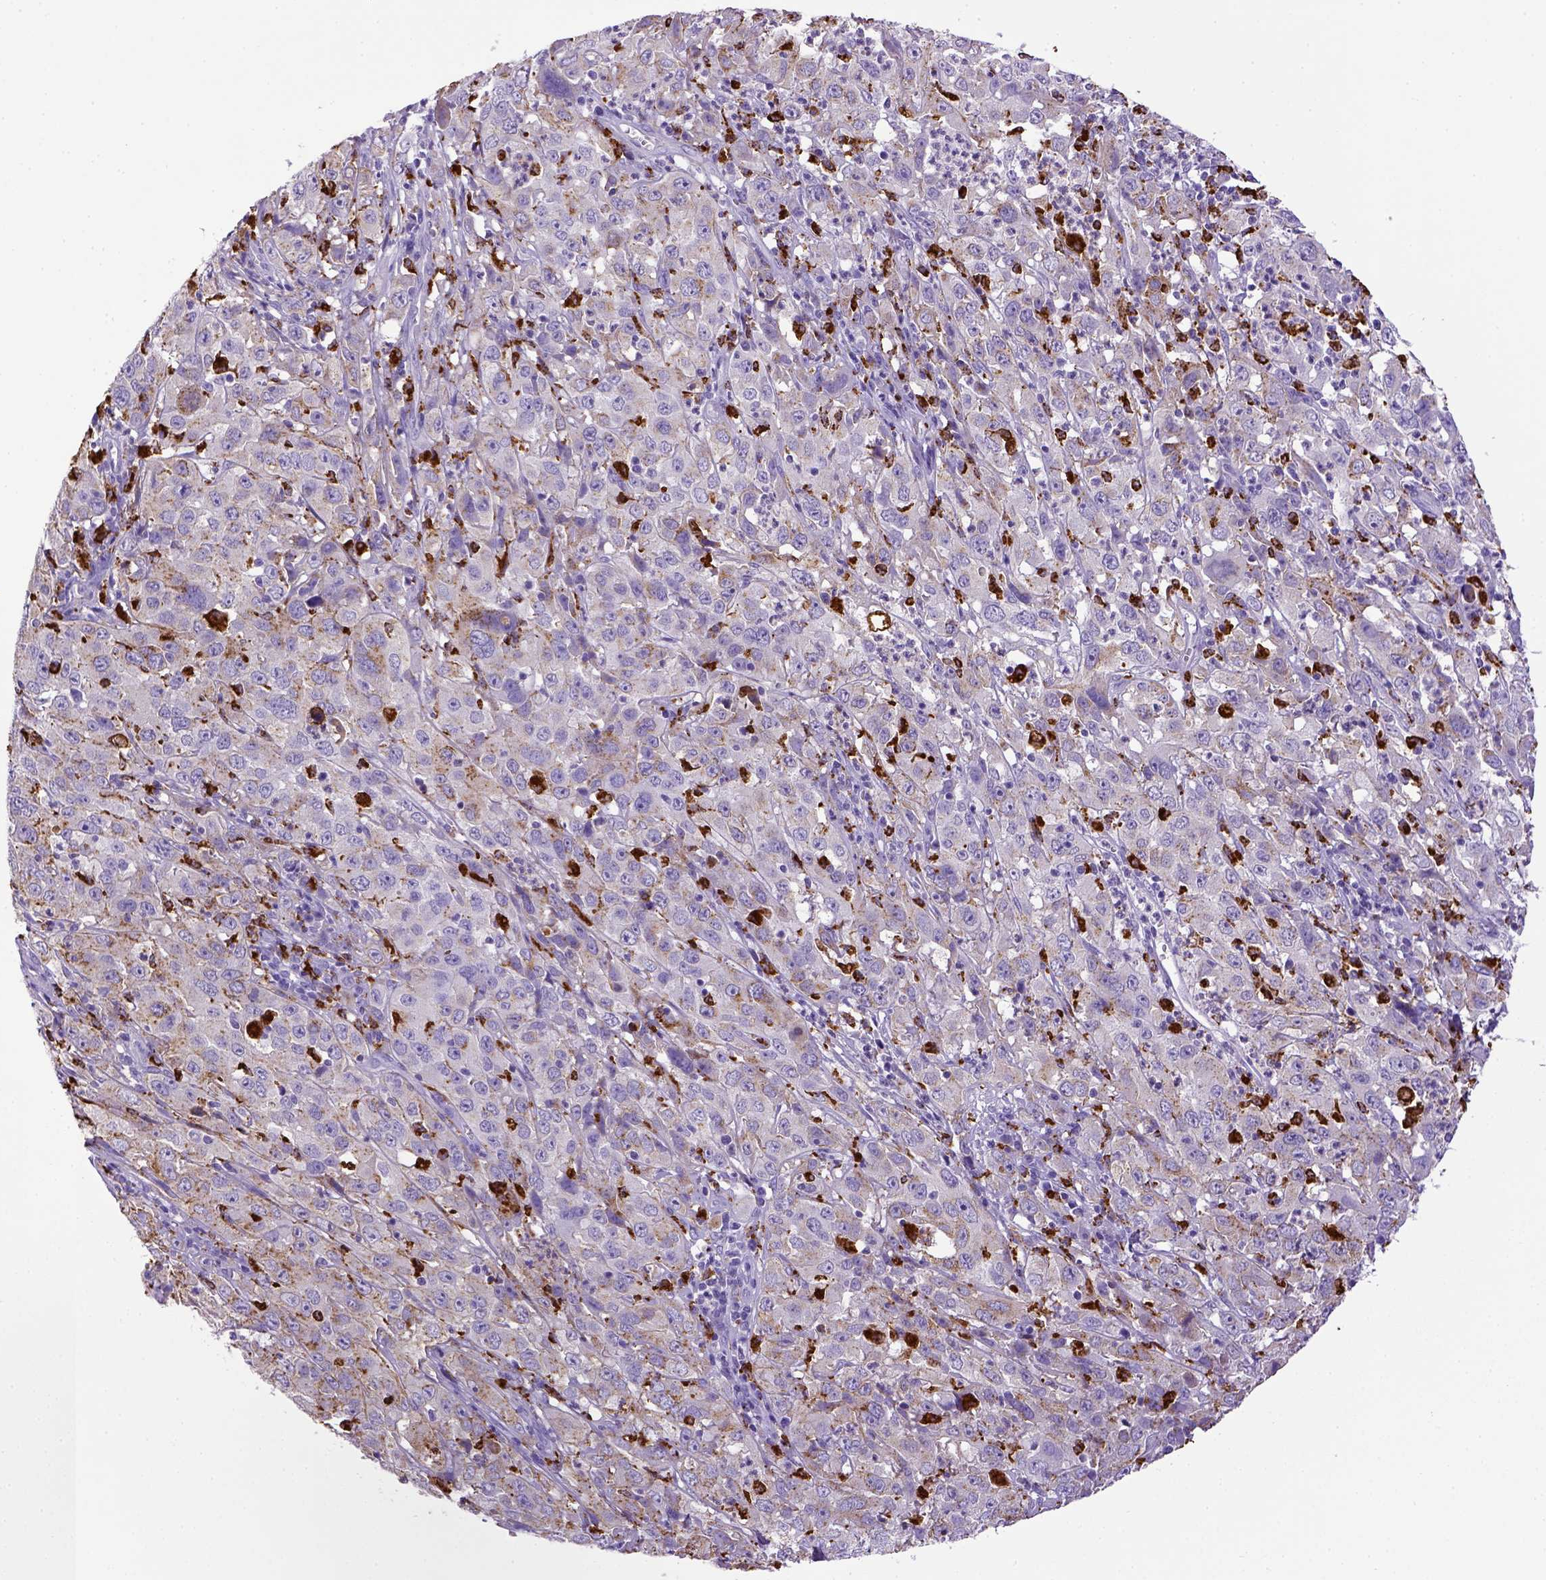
{"staining": {"intensity": "negative", "quantity": "none", "location": "none"}, "tissue": "cervical cancer", "cell_type": "Tumor cells", "image_type": "cancer", "snomed": [{"axis": "morphology", "description": "Squamous cell carcinoma, NOS"}, {"axis": "topography", "description": "Cervix"}], "caption": "The image shows no staining of tumor cells in cervical cancer.", "gene": "CD68", "patient": {"sex": "female", "age": 32}}